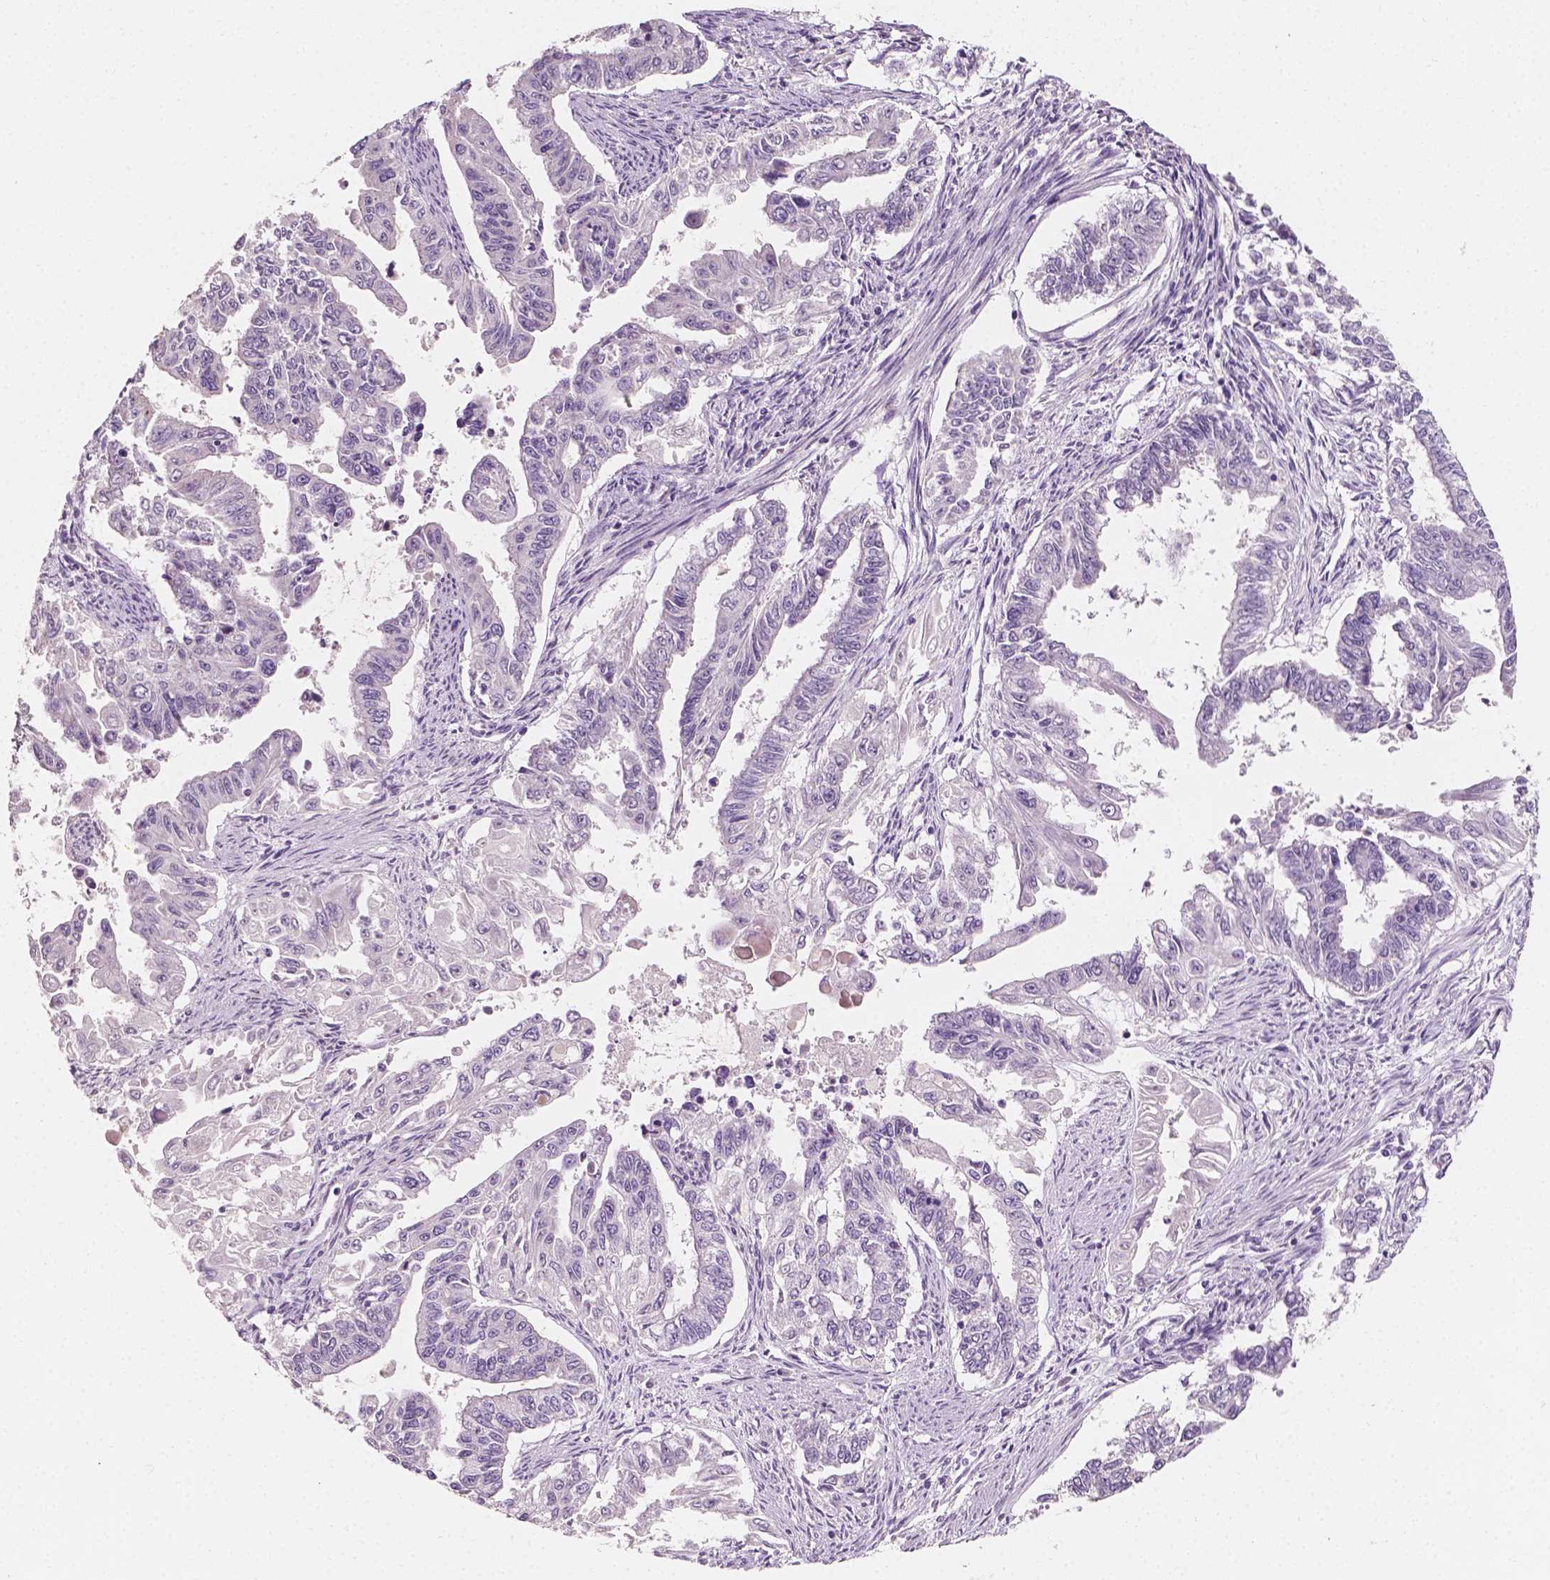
{"staining": {"intensity": "negative", "quantity": "none", "location": "none"}, "tissue": "endometrial cancer", "cell_type": "Tumor cells", "image_type": "cancer", "snomed": [{"axis": "morphology", "description": "Adenocarcinoma, NOS"}, {"axis": "topography", "description": "Uterus"}], "caption": "The micrograph demonstrates no significant staining in tumor cells of endometrial cancer (adenocarcinoma). (DAB (3,3'-diaminobenzidine) IHC visualized using brightfield microscopy, high magnification).", "gene": "TAL1", "patient": {"sex": "female", "age": 59}}